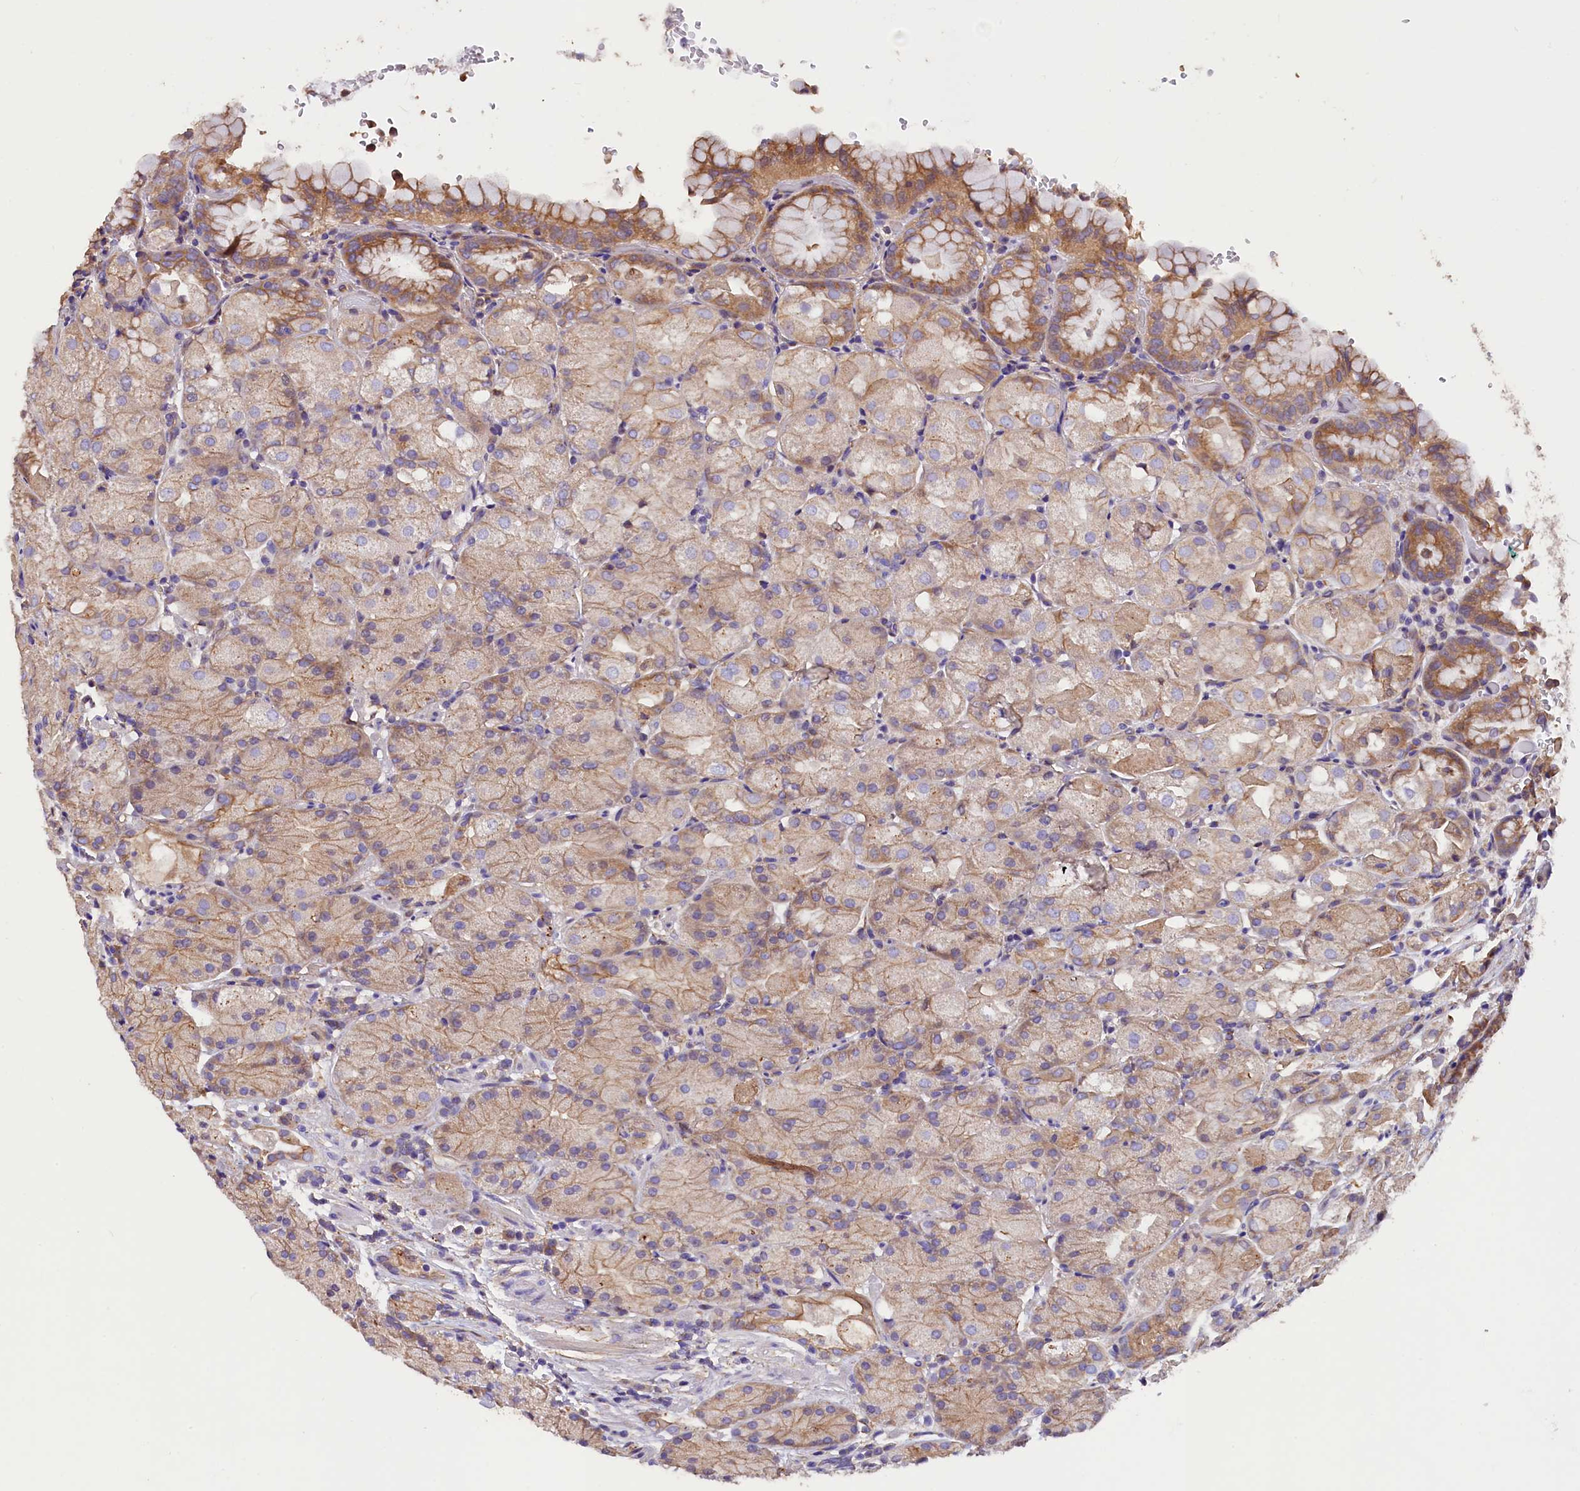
{"staining": {"intensity": "moderate", "quantity": "25%-75%", "location": "cytoplasmic/membranous"}, "tissue": "stomach", "cell_type": "Glandular cells", "image_type": "normal", "snomed": [{"axis": "morphology", "description": "Normal tissue, NOS"}, {"axis": "topography", "description": "Stomach, upper"}, {"axis": "topography", "description": "Stomach, lower"}], "caption": "This photomicrograph reveals immunohistochemistry staining of unremarkable stomach, with medium moderate cytoplasmic/membranous expression in approximately 25%-75% of glandular cells.", "gene": "ERMARD", "patient": {"sex": "male", "age": 62}}